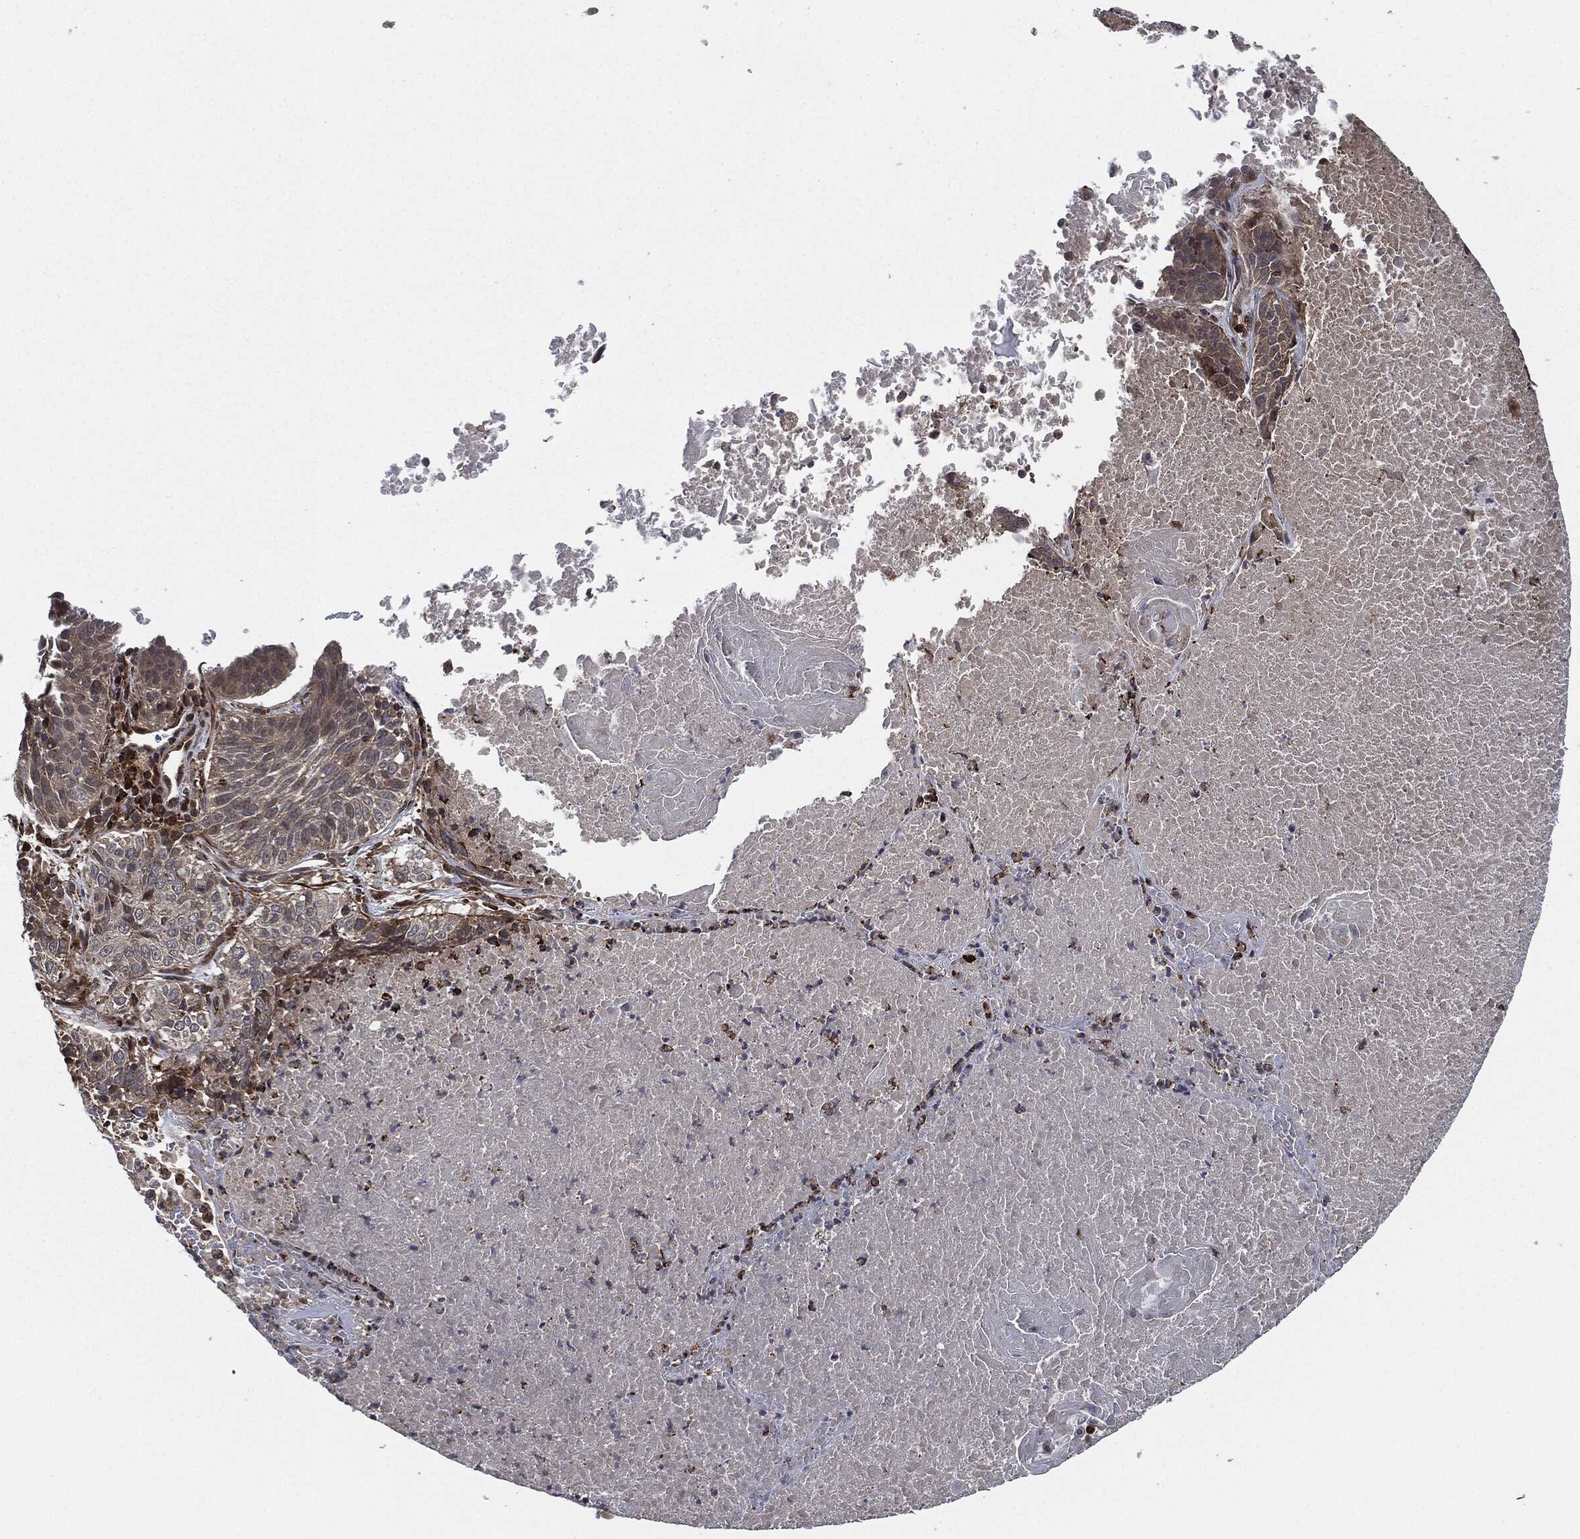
{"staining": {"intensity": "negative", "quantity": "none", "location": "none"}, "tissue": "lung cancer", "cell_type": "Tumor cells", "image_type": "cancer", "snomed": [{"axis": "morphology", "description": "Squamous cell carcinoma, NOS"}, {"axis": "topography", "description": "Lung"}], "caption": "The photomicrograph displays no staining of tumor cells in lung cancer. (DAB (3,3'-diaminobenzidine) immunohistochemistry (IHC) visualized using brightfield microscopy, high magnification).", "gene": "UBR1", "patient": {"sex": "male", "age": 64}}